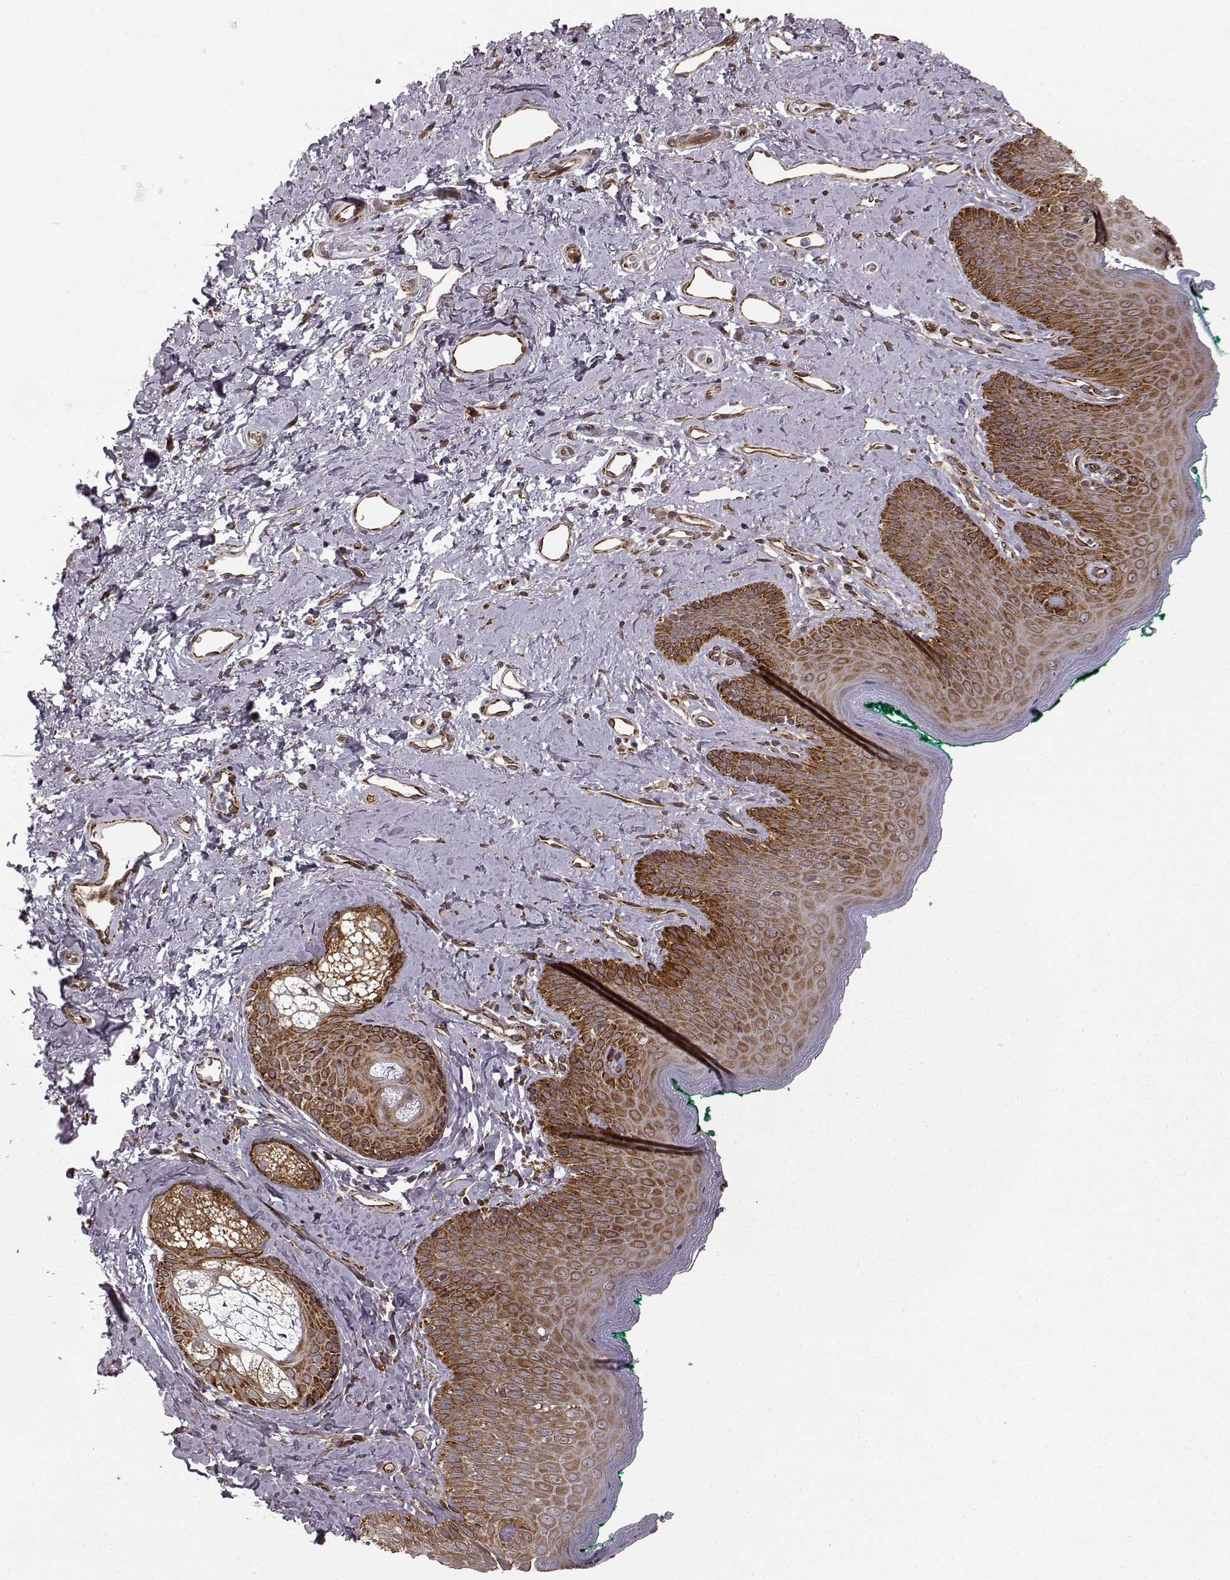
{"staining": {"intensity": "strong", "quantity": "25%-75%", "location": "cytoplasmic/membranous"}, "tissue": "skin", "cell_type": "Epidermal cells", "image_type": "normal", "snomed": [{"axis": "morphology", "description": "Normal tissue, NOS"}, {"axis": "topography", "description": "Vulva"}], "caption": "Epidermal cells exhibit strong cytoplasmic/membranous staining in approximately 25%-75% of cells in unremarkable skin. (Stains: DAB (3,3'-diaminobenzidine) in brown, nuclei in blue, Microscopy: brightfield microscopy at high magnification).", "gene": "TMEM14A", "patient": {"sex": "female", "age": 66}}